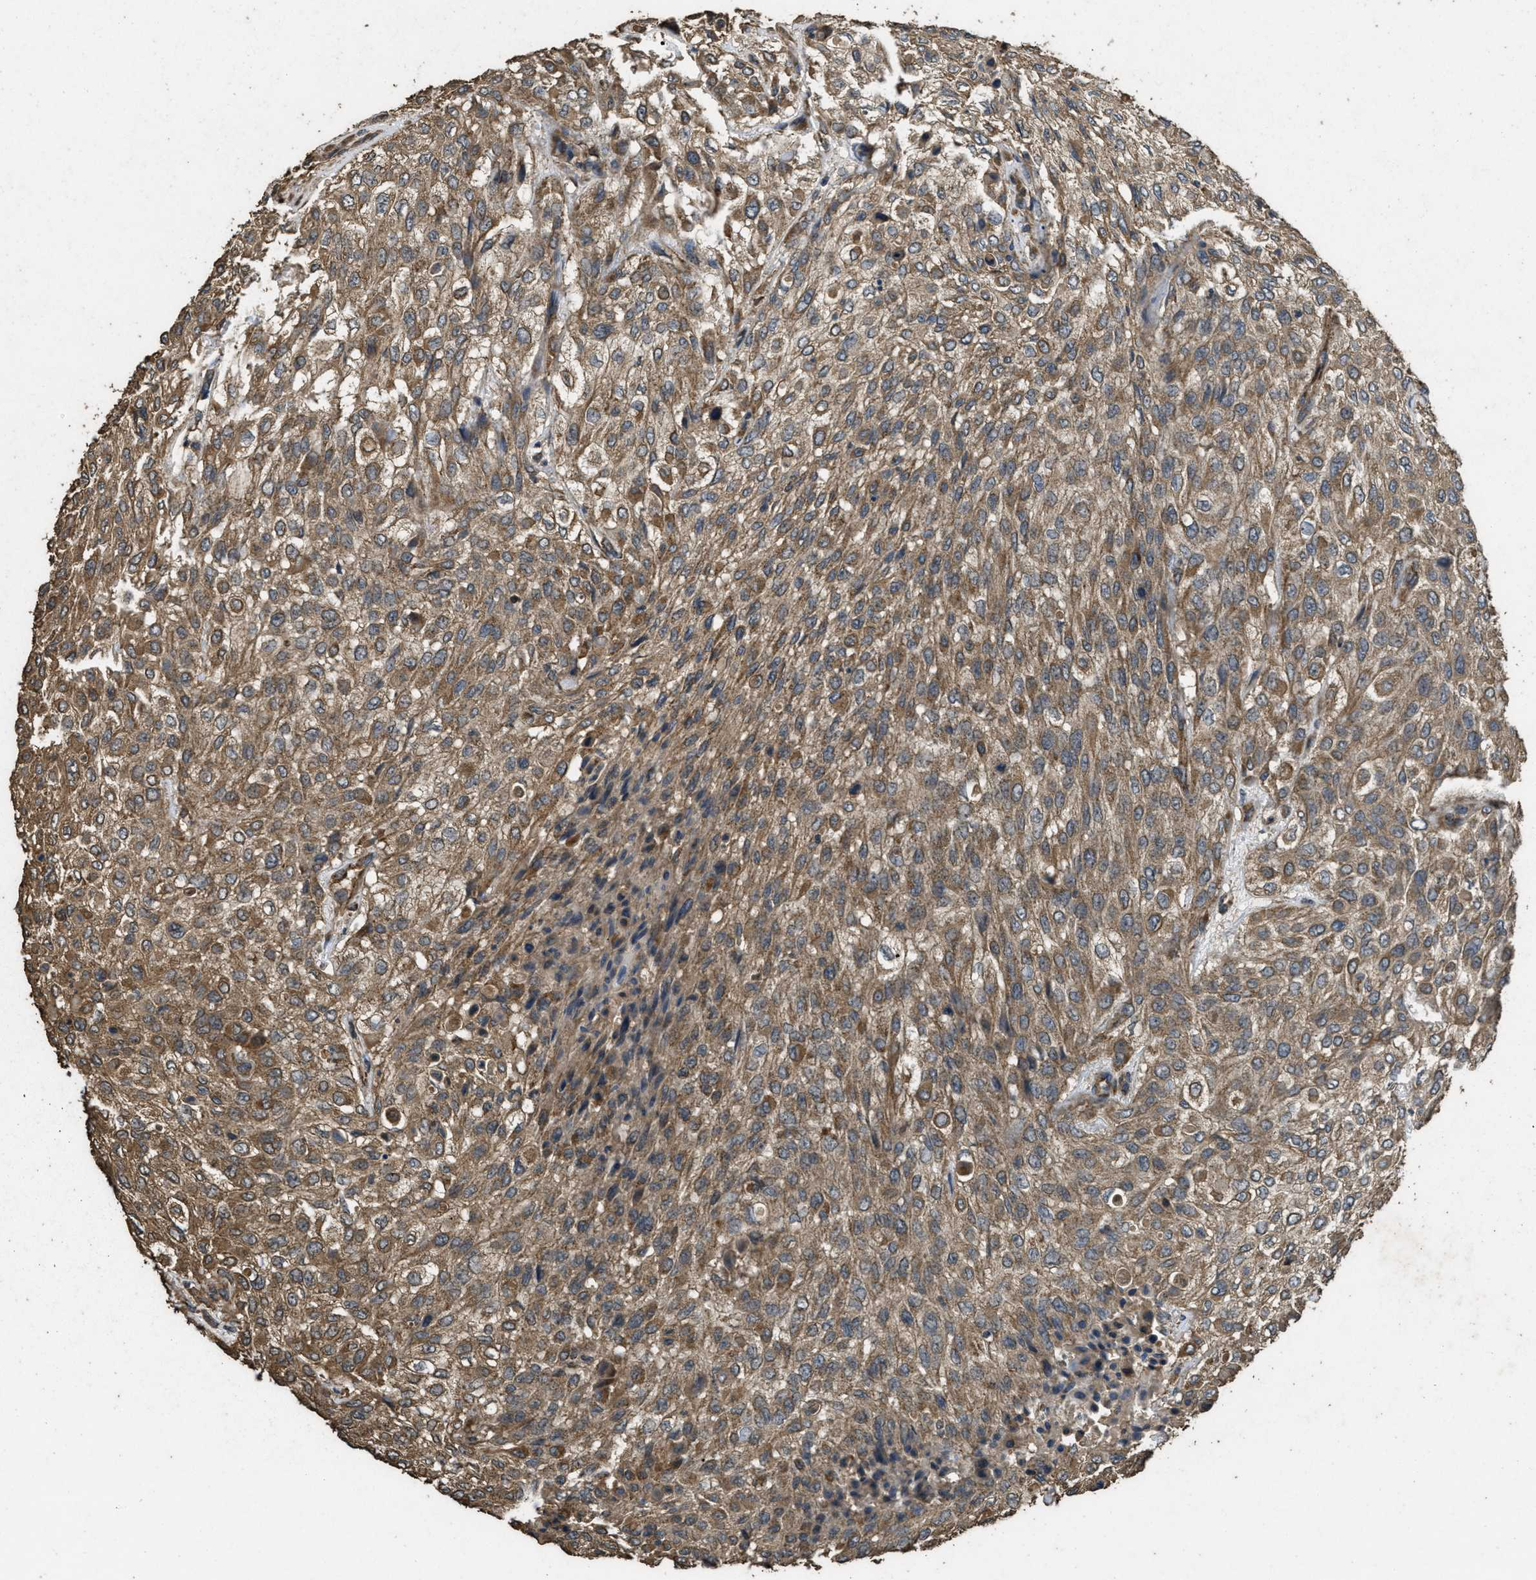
{"staining": {"intensity": "moderate", "quantity": ">75%", "location": "cytoplasmic/membranous"}, "tissue": "urothelial cancer", "cell_type": "Tumor cells", "image_type": "cancer", "snomed": [{"axis": "morphology", "description": "Urothelial carcinoma, High grade"}, {"axis": "topography", "description": "Urinary bladder"}], "caption": "A medium amount of moderate cytoplasmic/membranous expression is present in about >75% of tumor cells in urothelial cancer tissue.", "gene": "CYRIA", "patient": {"sex": "male", "age": 57}}